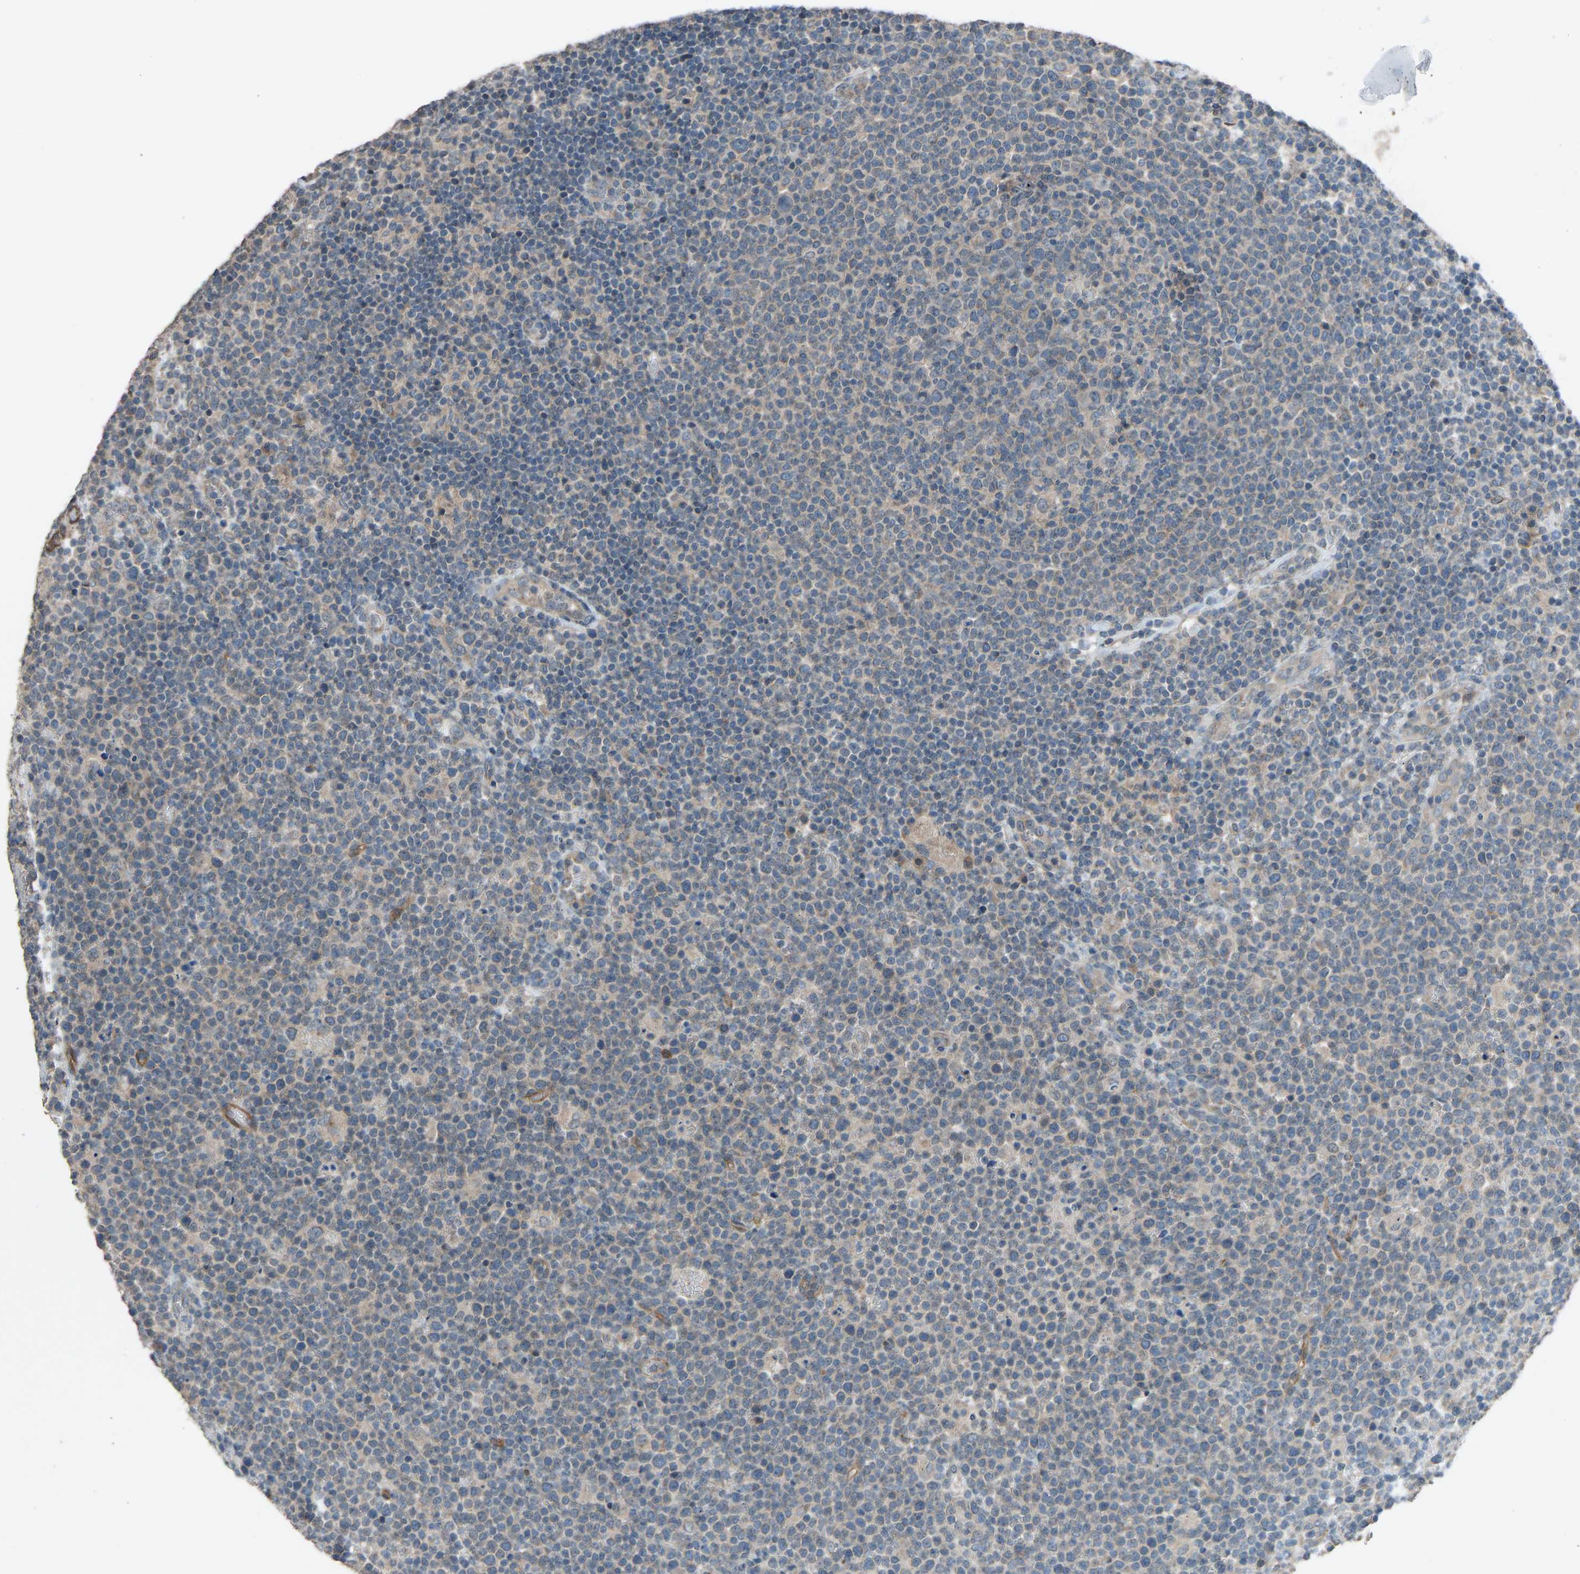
{"staining": {"intensity": "weak", "quantity": "25%-75%", "location": "cytoplasmic/membranous"}, "tissue": "lymphoma", "cell_type": "Tumor cells", "image_type": "cancer", "snomed": [{"axis": "morphology", "description": "Malignant lymphoma, non-Hodgkin's type, High grade"}, {"axis": "topography", "description": "Lymph node"}], "caption": "High-grade malignant lymphoma, non-Hodgkin's type tissue exhibits weak cytoplasmic/membranous expression in approximately 25%-75% of tumor cells, visualized by immunohistochemistry.", "gene": "SLC43A1", "patient": {"sex": "male", "age": 61}}